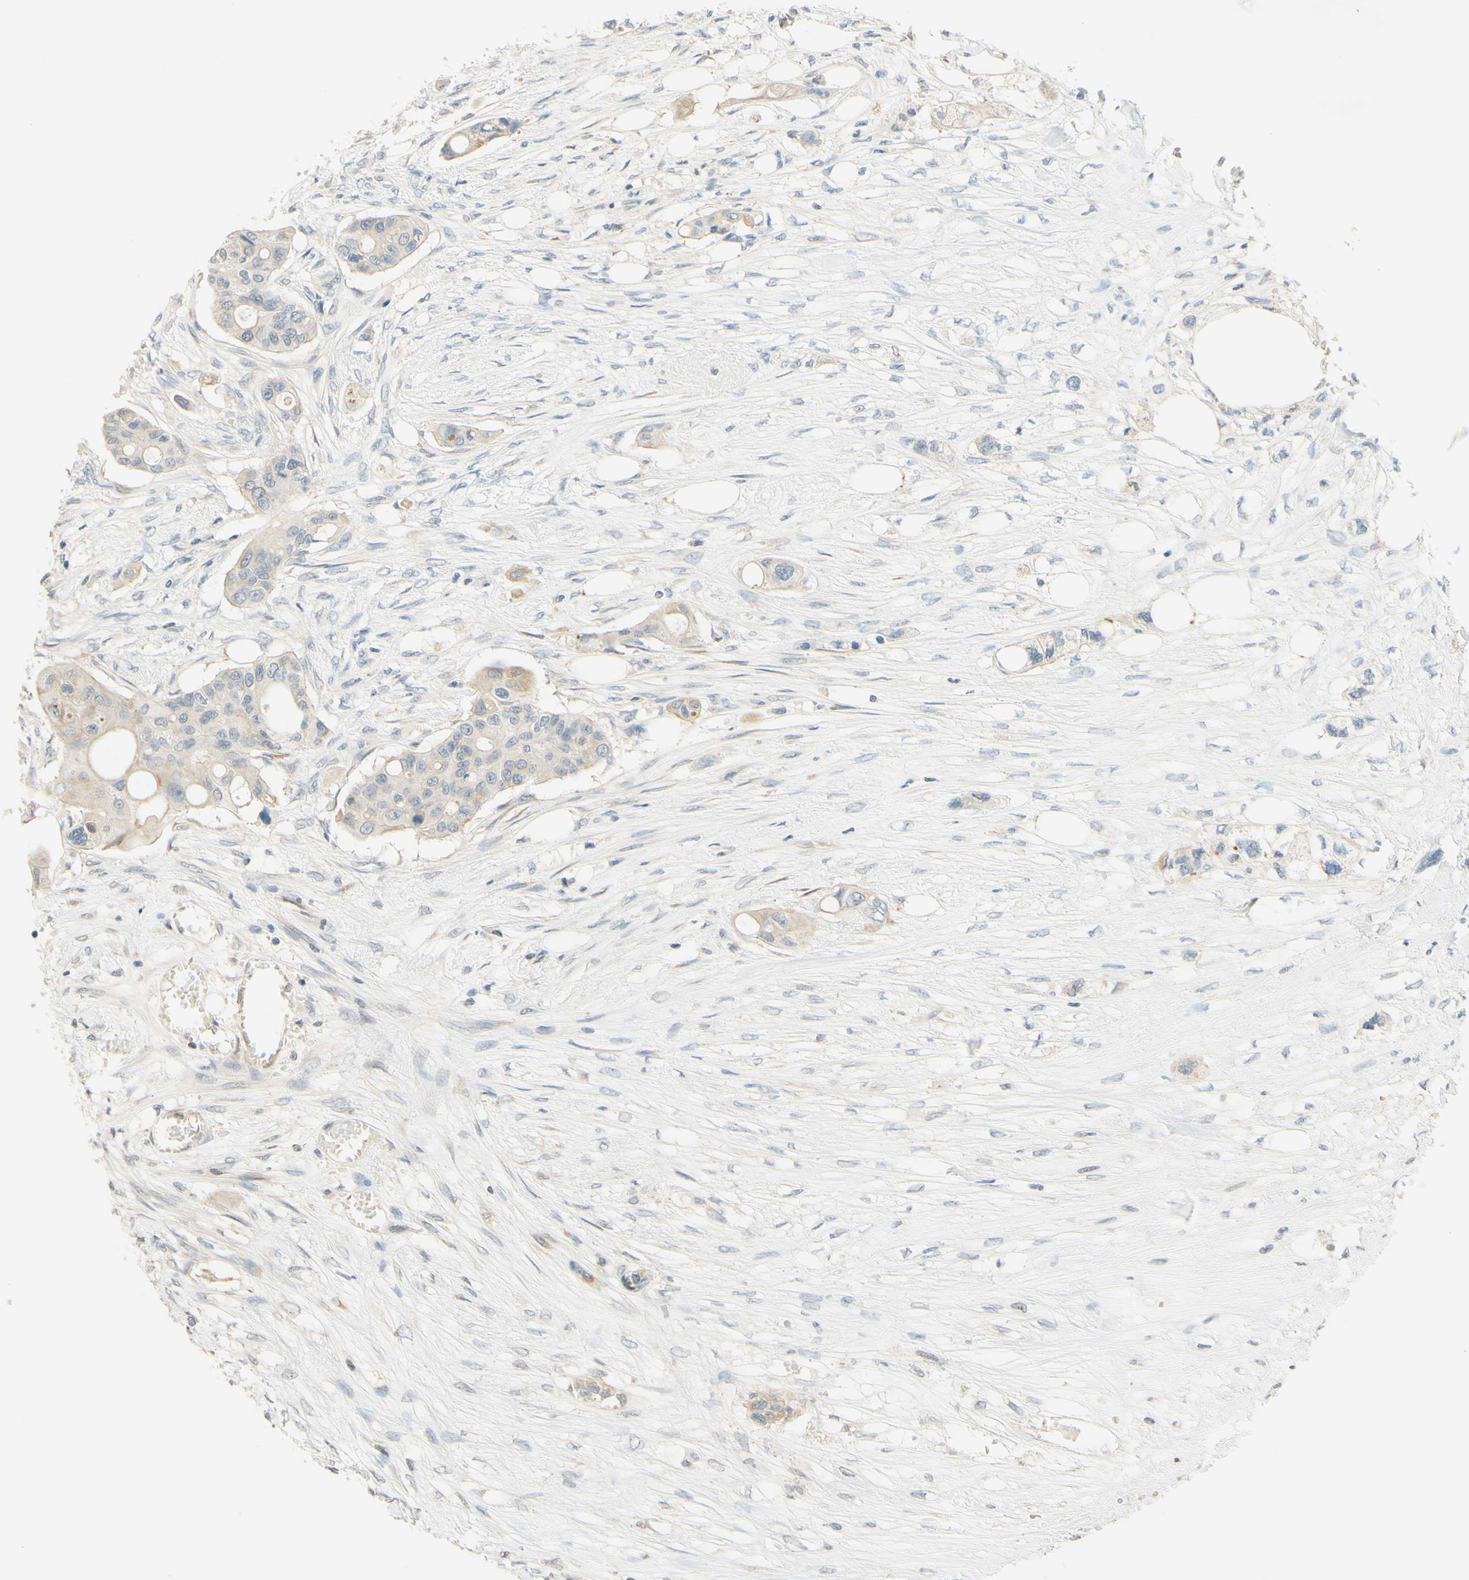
{"staining": {"intensity": "weak", "quantity": "<25%", "location": "cytoplasmic/membranous"}, "tissue": "colorectal cancer", "cell_type": "Tumor cells", "image_type": "cancer", "snomed": [{"axis": "morphology", "description": "Adenocarcinoma, NOS"}, {"axis": "topography", "description": "Colon"}], "caption": "Tumor cells show no significant protein positivity in colorectal cancer.", "gene": "MAG", "patient": {"sex": "female", "age": 57}}